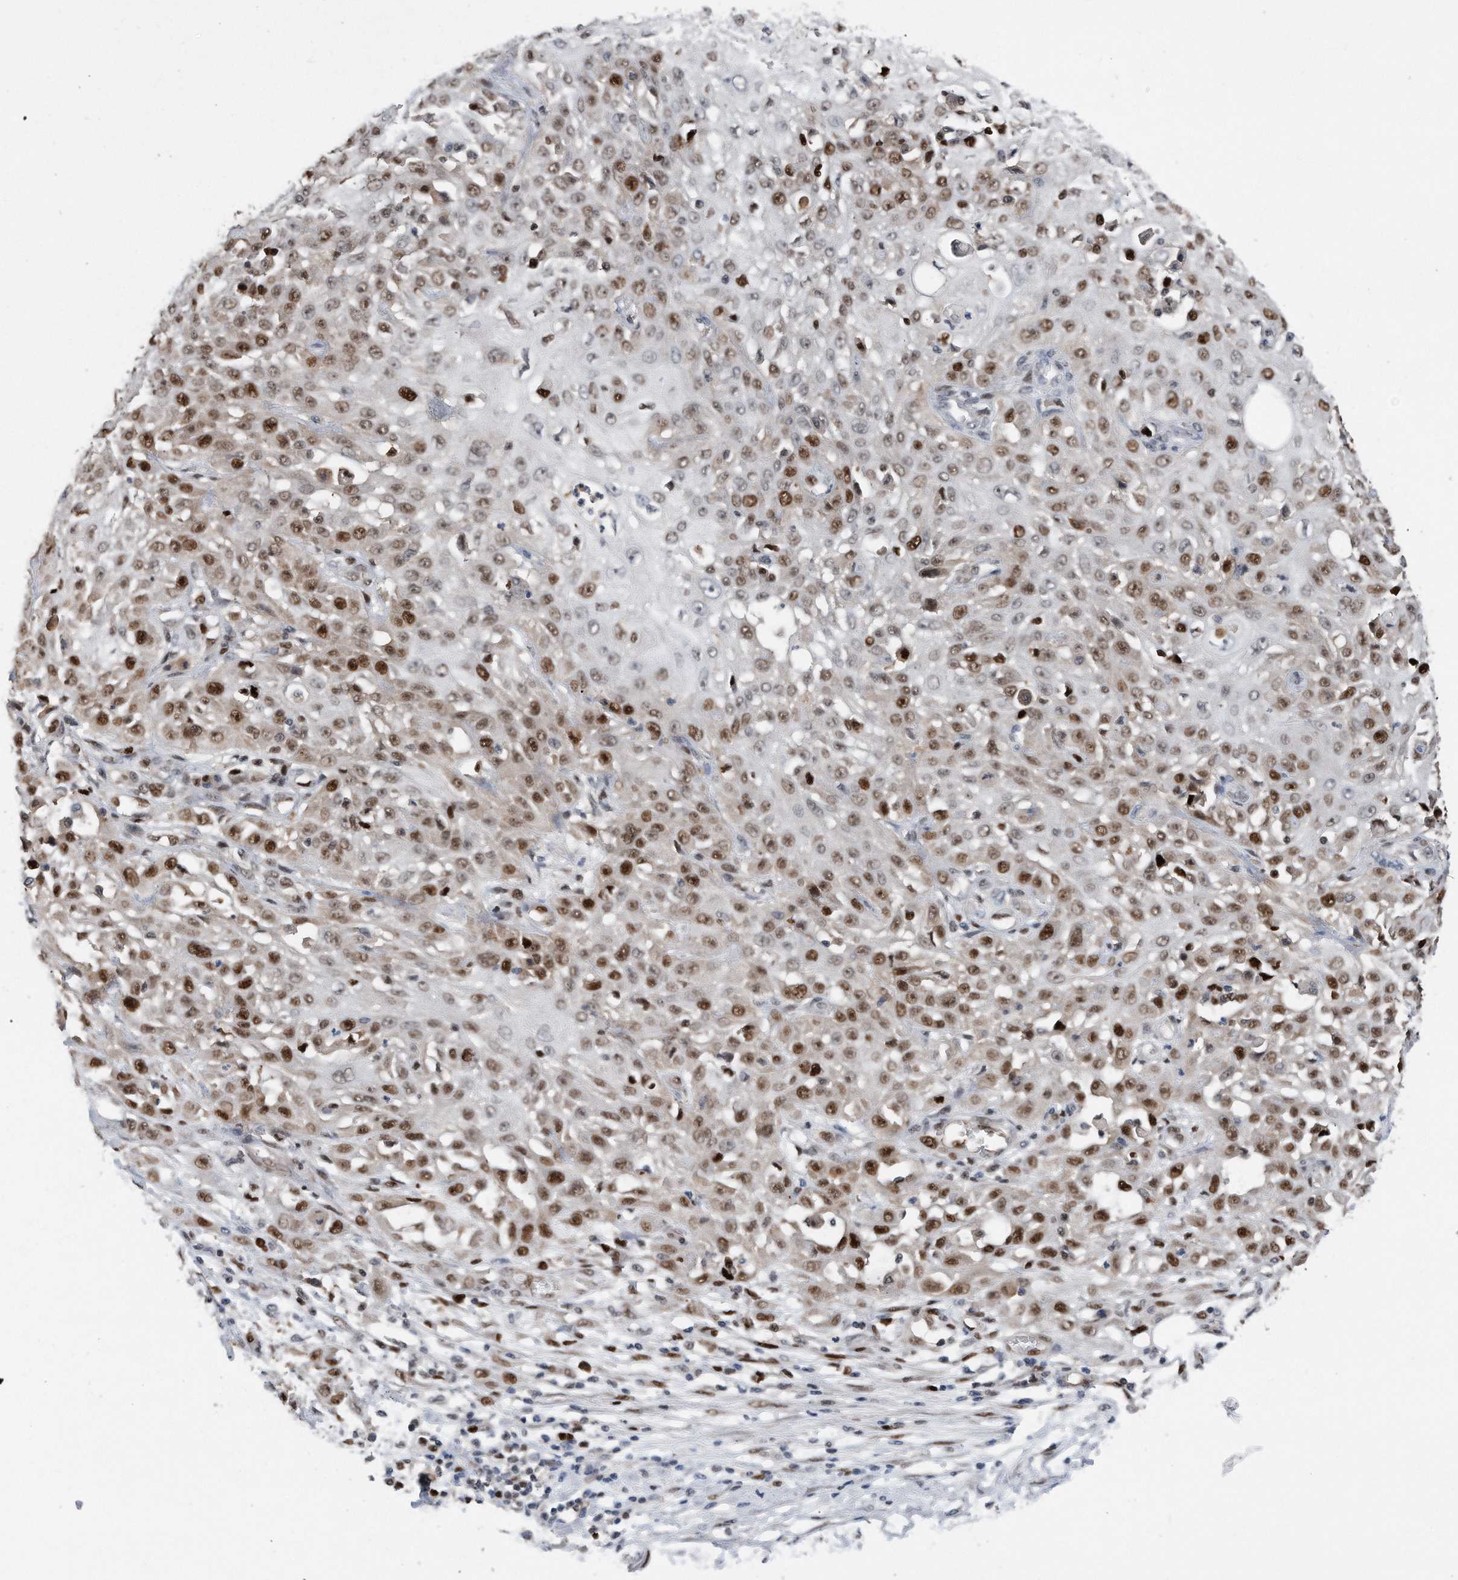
{"staining": {"intensity": "strong", "quantity": ">75%", "location": "nuclear"}, "tissue": "skin cancer", "cell_type": "Tumor cells", "image_type": "cancer", "snomed": [{"axis": "morphology", "description": "Squamous cell carcinoma, NOS"}, {"axis": "morphology", "description": "Squamous cell carcinoma, metastatic, NOS"}, {"axis": "topography", "description": "Skin"}, {"axis": "topography", "description": "Lymph node"}], "caption": "Strong nuclear positivity for a protein is appreciated in approximately >75% of tumor cells of skin metastatic squamous cell carcinoma using immunohistochemistry (IHC).", "gene": "PCNA", "patient": {"sex": "male", "age": 75}}